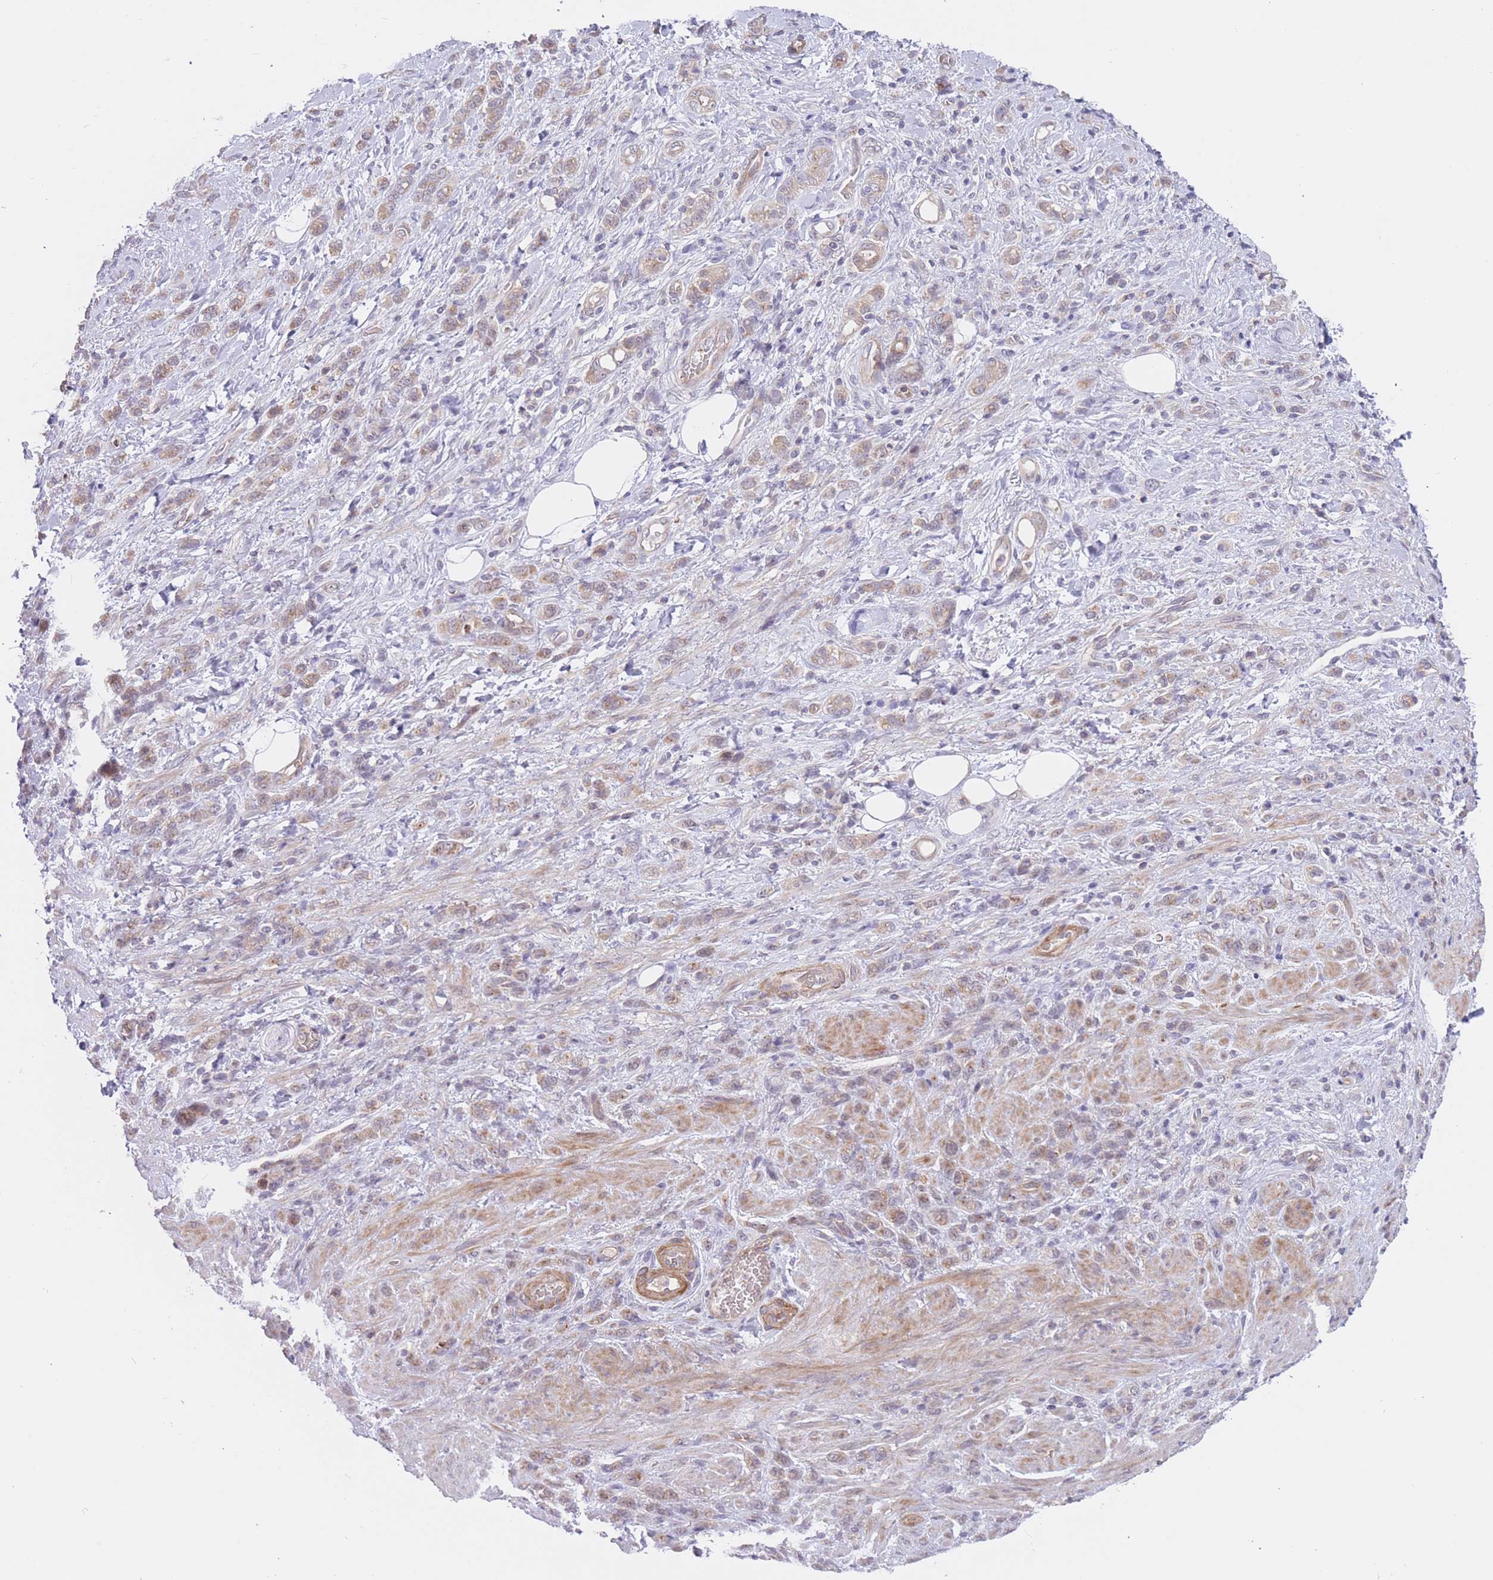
{"staining": {"intensity": "weak", "quantity": ">75%", "location": "cytoplasmic/membranous"}, "tissue": "stomach cancer", "cell_type": "Tumor cells", "image_type": "cancer", "snomed": [{"axis": "morphology", "description": "Adenocarcinoma, NOS"}, {"axis": "topography", "description": "Stomach"}], "caption": "Stomach cancer tissue displays weak cytoplasmic/membranous expression in about >75% of tumor cells, visualized by immunohistochemistry.", "gene": "FUT5", "patient": {"sex": "male", "age": 77}}